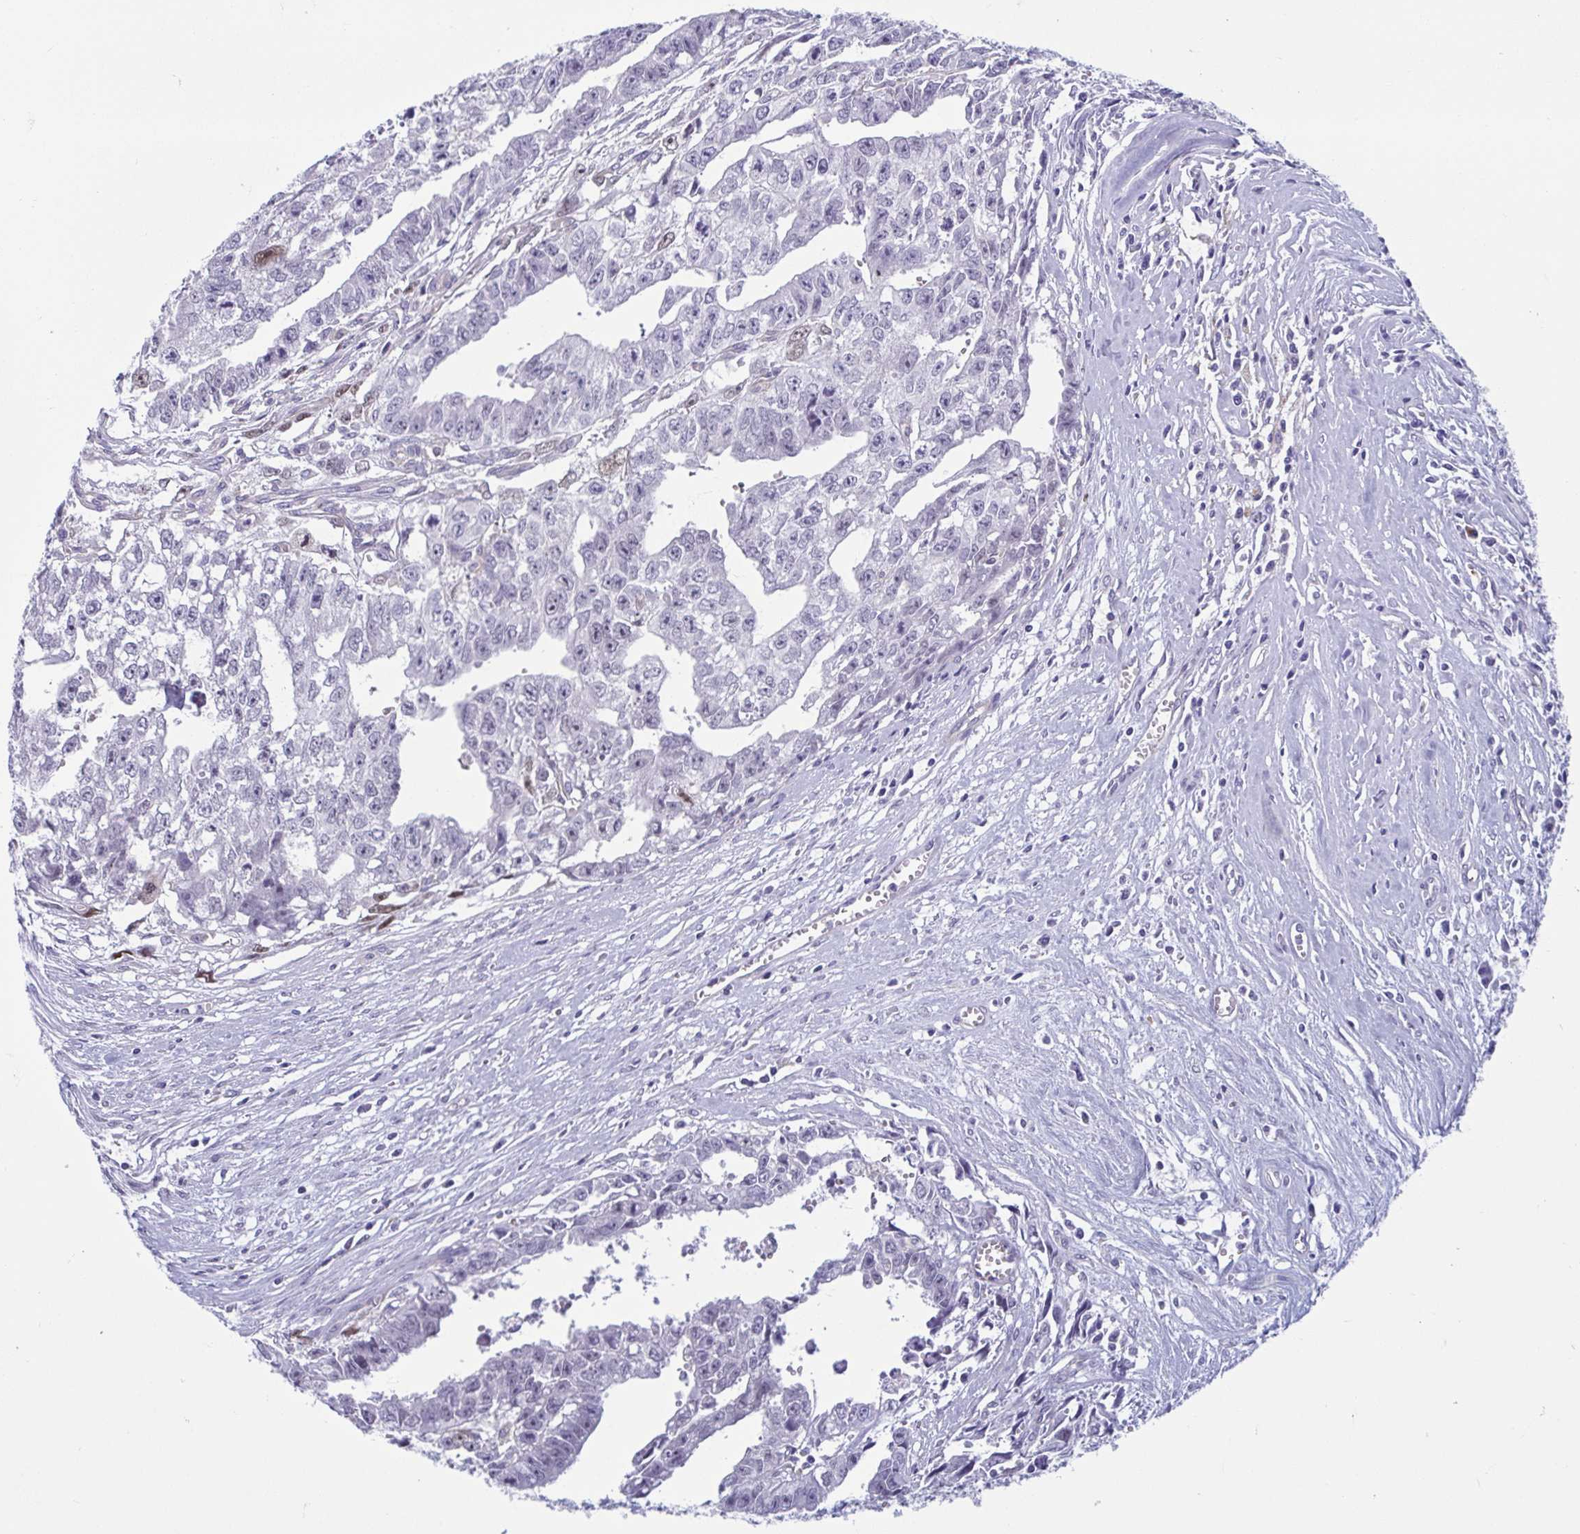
{"staining": {"intensity": "negative", "quantity": "none", "location": "none"}, "tissue": "testis cancer", "cell_type": "Tumor cells", "image_type": "cancer", "snomed": [{"axis": "morphology", "description": "Carcinoma, Embryonal, NOS"}, {"axis": "morphology", "description": "Teratoma, malignant, NOS"}, {"axis": "topography", "description": "Testis"}], "caption": "High power microscopy histopathology image of an immunohistochemistry (IHC) photomicrograph of testis cancer, revealing no significant expression in tumor cells. The staining is performed using DAB brown chromogen with nuclei counter-stained in using hematoxylin.", "gene": "MORC4", "patient": {"sex": "male", "age": 24}}